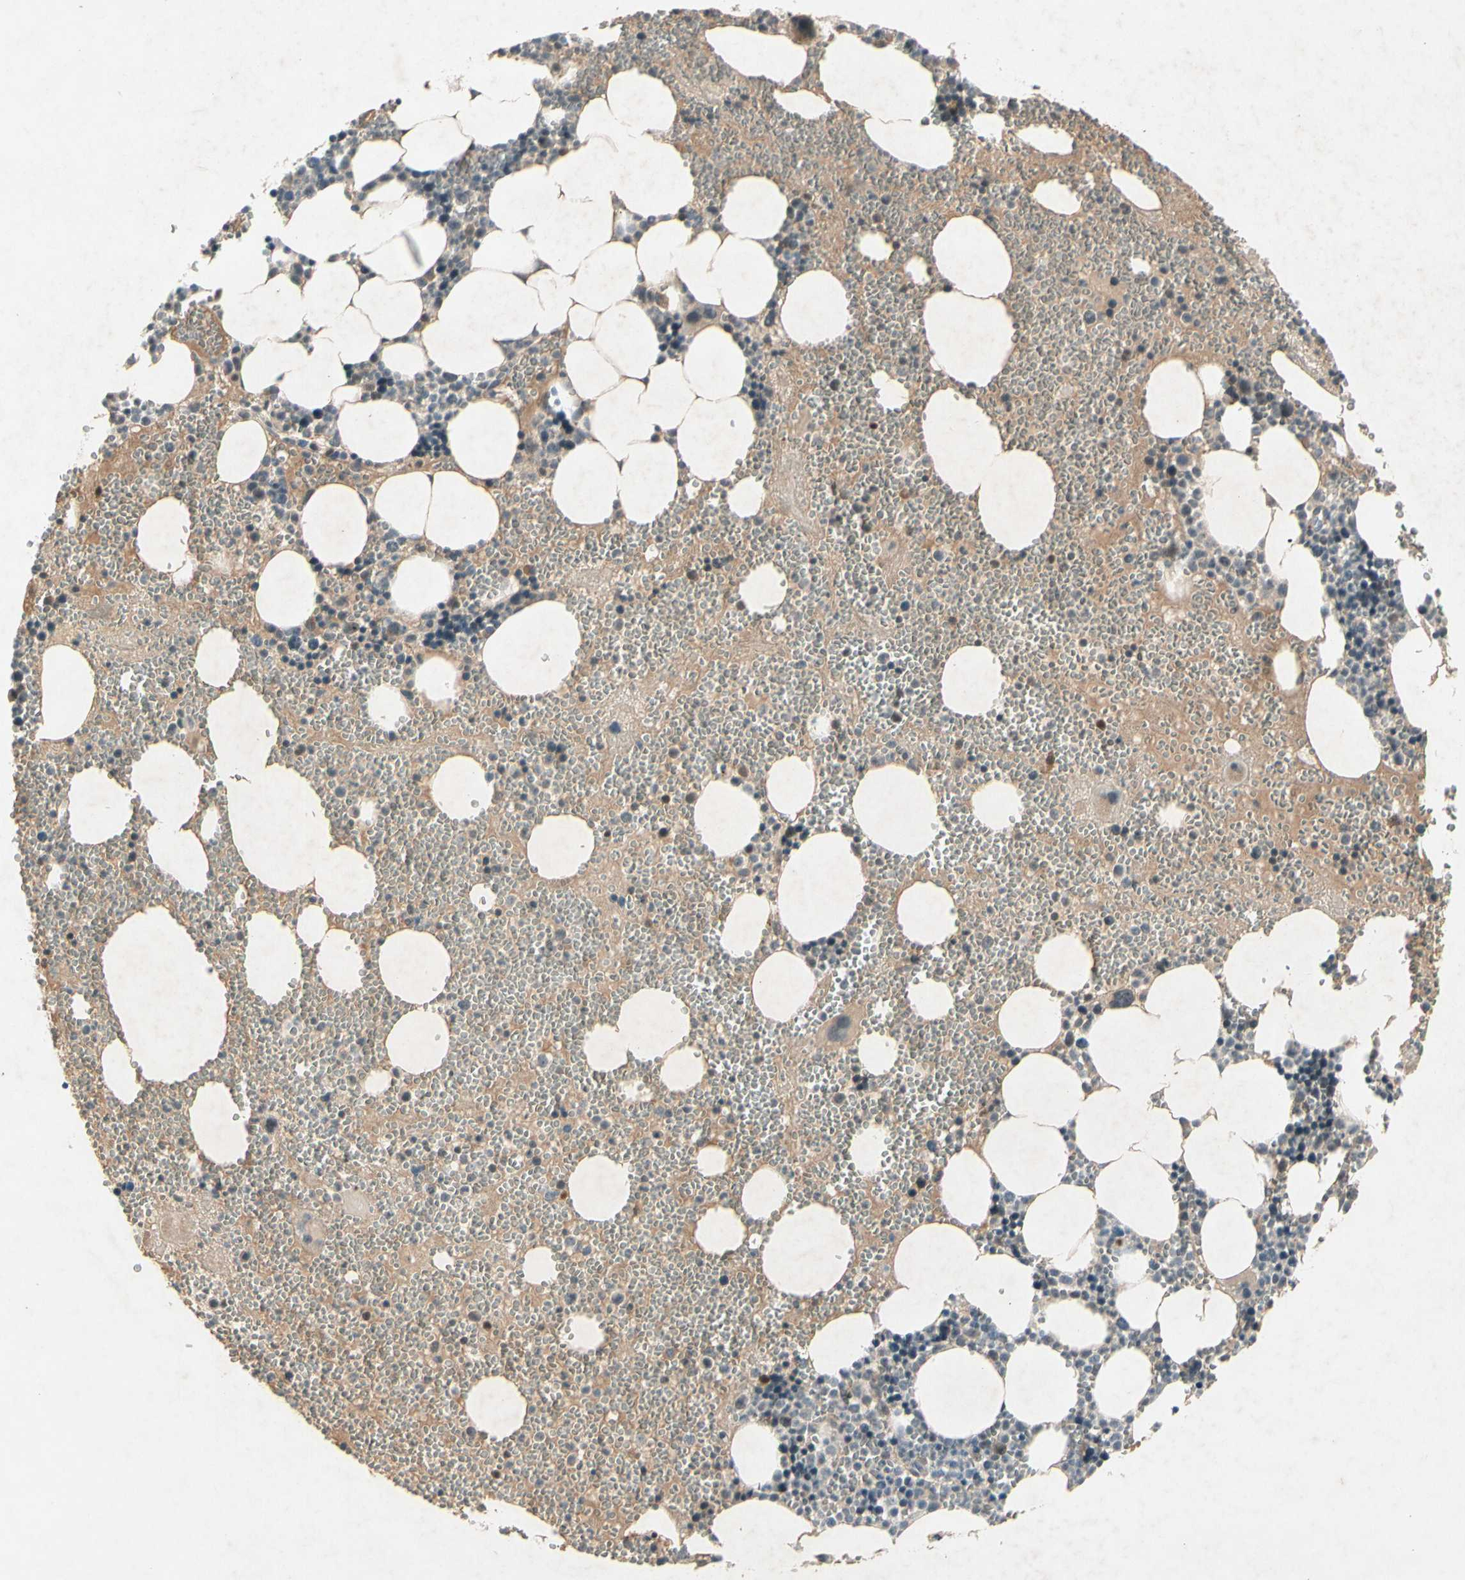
{"staining": {"intensity": "weak", "quantity": "<25%", "location": "cytoplasmic/membranous"}, "tissue": "bone marrow", "cell_type": "Hematopoietic cells", "image_type": "normal", "snomed": [{"axis": "morphology", "description": "Normal tissue, NOS"}, {"axis": "morphology", "description": "Inflammation, NOS"}, {"axis": "topography", "description": "Bone marrow"}], "caption": "This is an IHC micrograph of unremarkable human bone marrow. There is no staining in hematopoietic cells.", "gene": "FHDC1", "patient": {"sex": "female", "age": 76}}